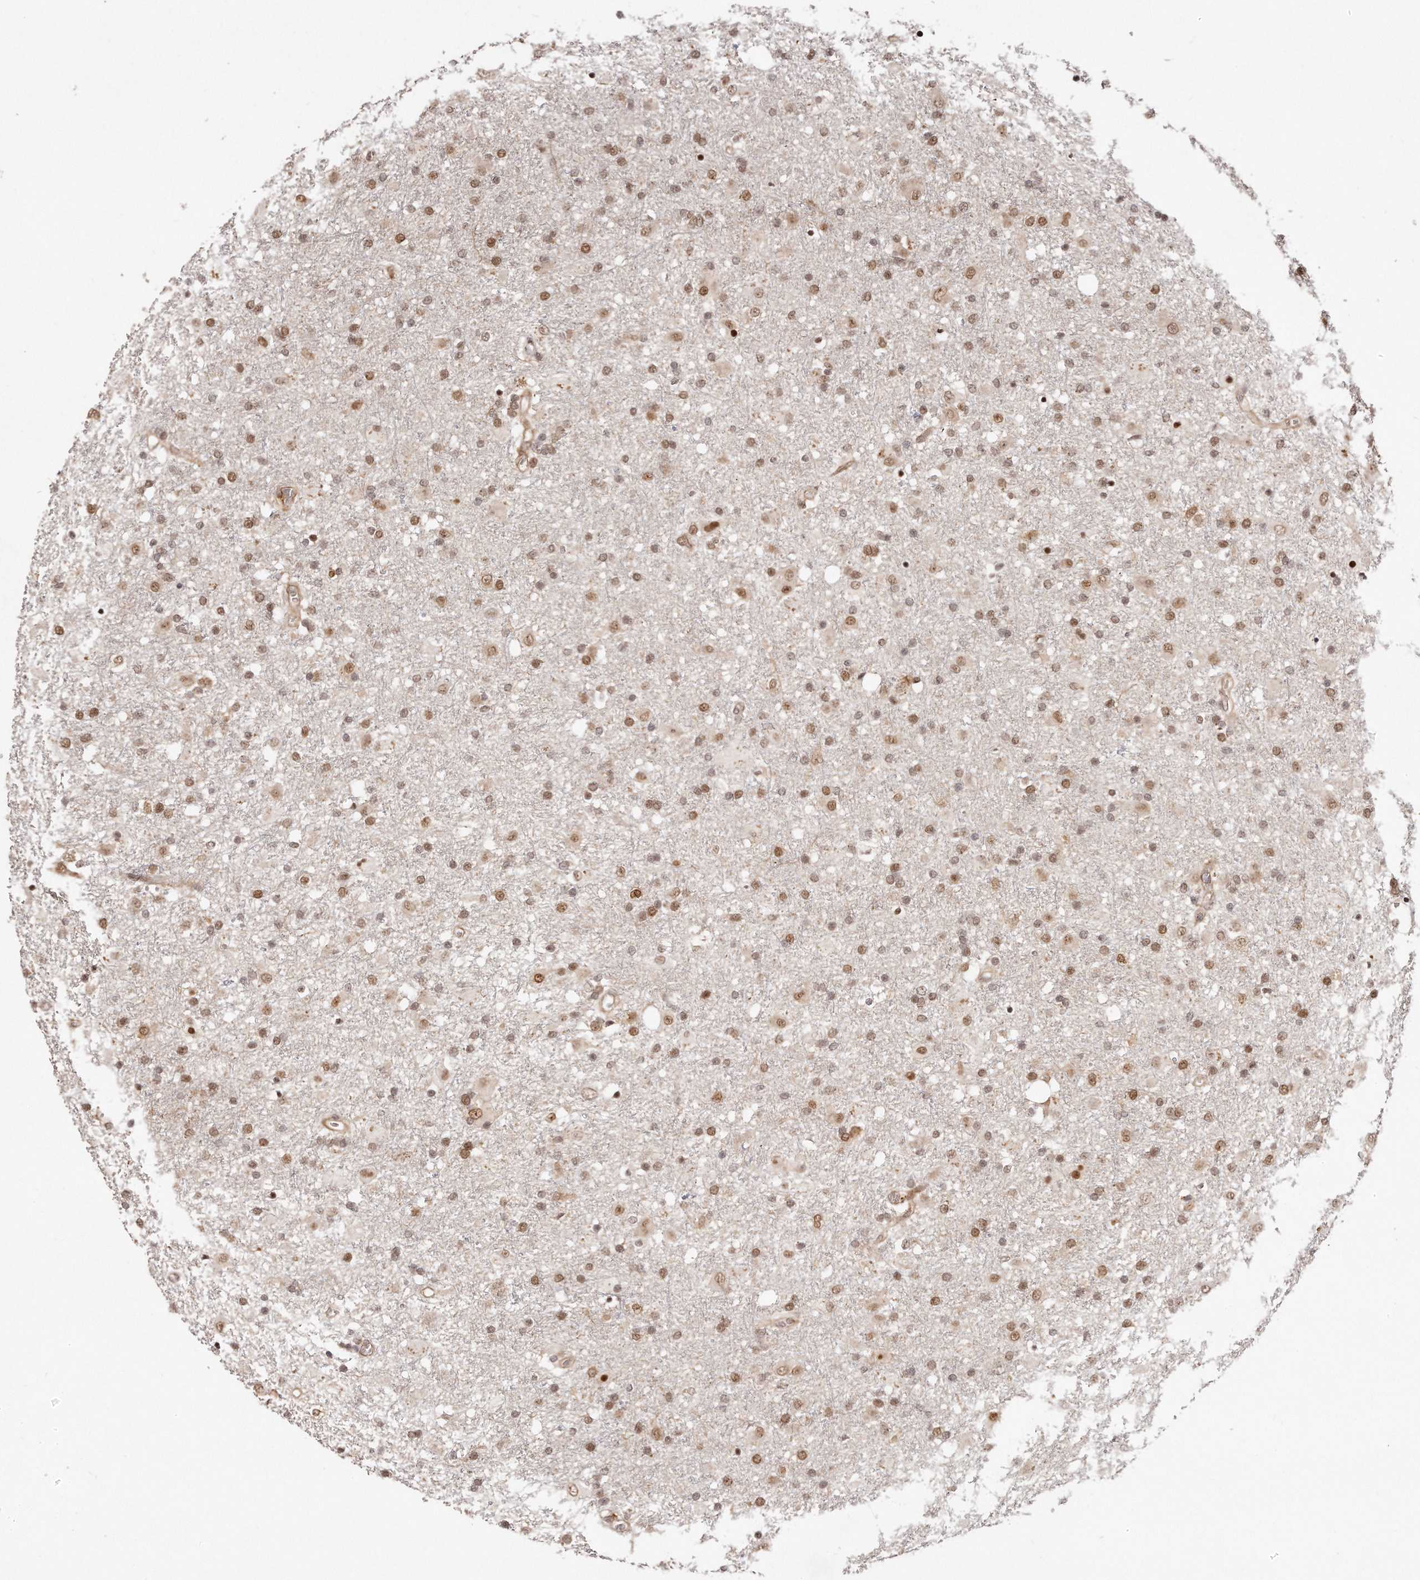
{"staining": {"intensity": "moderate", "quantity": ">75%", "location": "nuclear"}, "tissue": "glioma", "cell_type": "Tumor cells", "image_type": "cancer", "snomed": [{"axis": "morphology", "description": "Glioma, malignant, Low grade"}, {"axis": "topography", "description": "Brain"}], "caption": "Malignant glioma (low-grade) was stained to show a protein in brown. There is medium levels of moderate nuclear staining in approximately >75% of tumor cells.", "gene": "SOX4", "patient": {"sex": "male", "age": 65}}